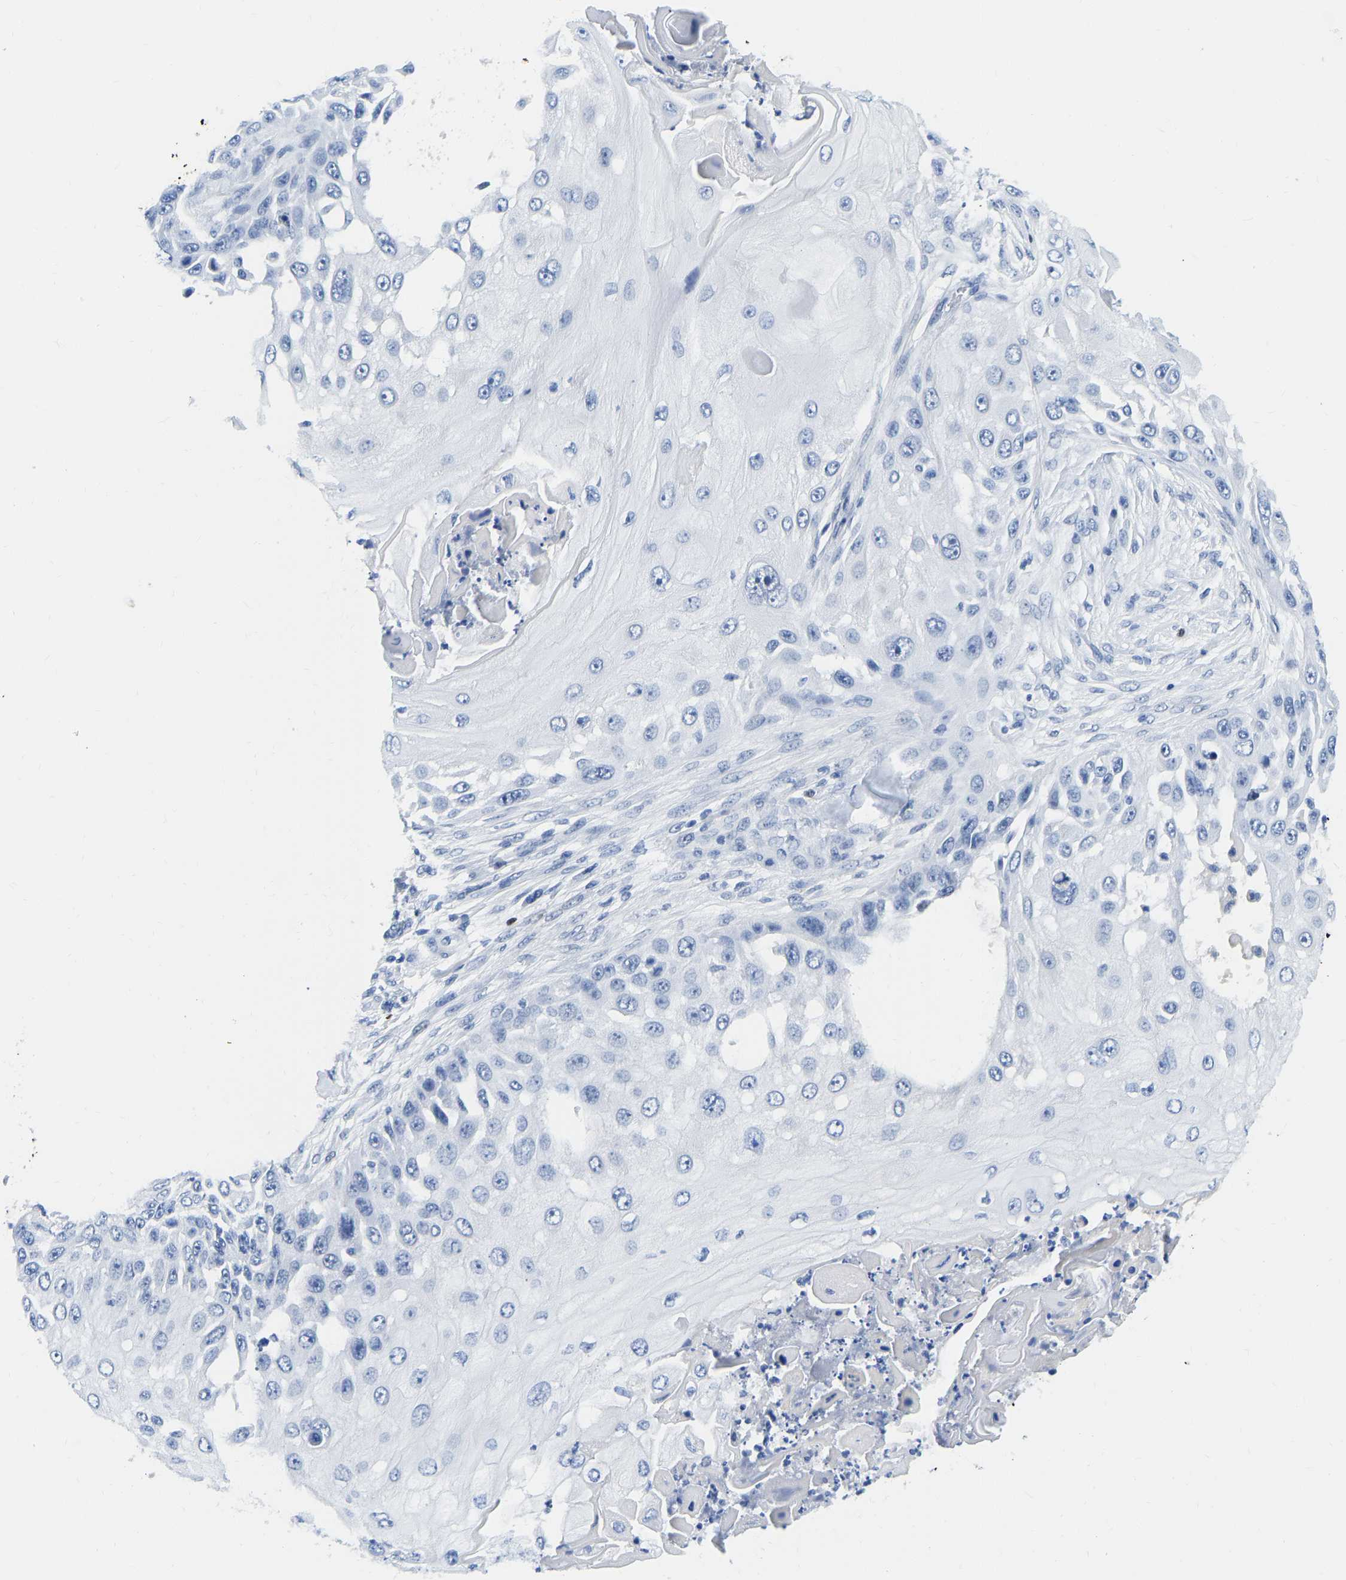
{"staining": {"intensity": "negative", "quantity": "none", "location": "none"}, "tissue": "skin cancer", "cell_type": "Tumor cells", "image_type": "cancer", "snomed": [{"axis": "morphology", "description": "Squamous cell carcinoma, NOS"}, {"axis": "topography", "description": "Skin"}], "caption": "Immunohistochemistry (IHC) of human skin cancer reveals no positivity in tumor cells.", "gene": "TCF7", "patient": {"sex": "female", "age": 44}}